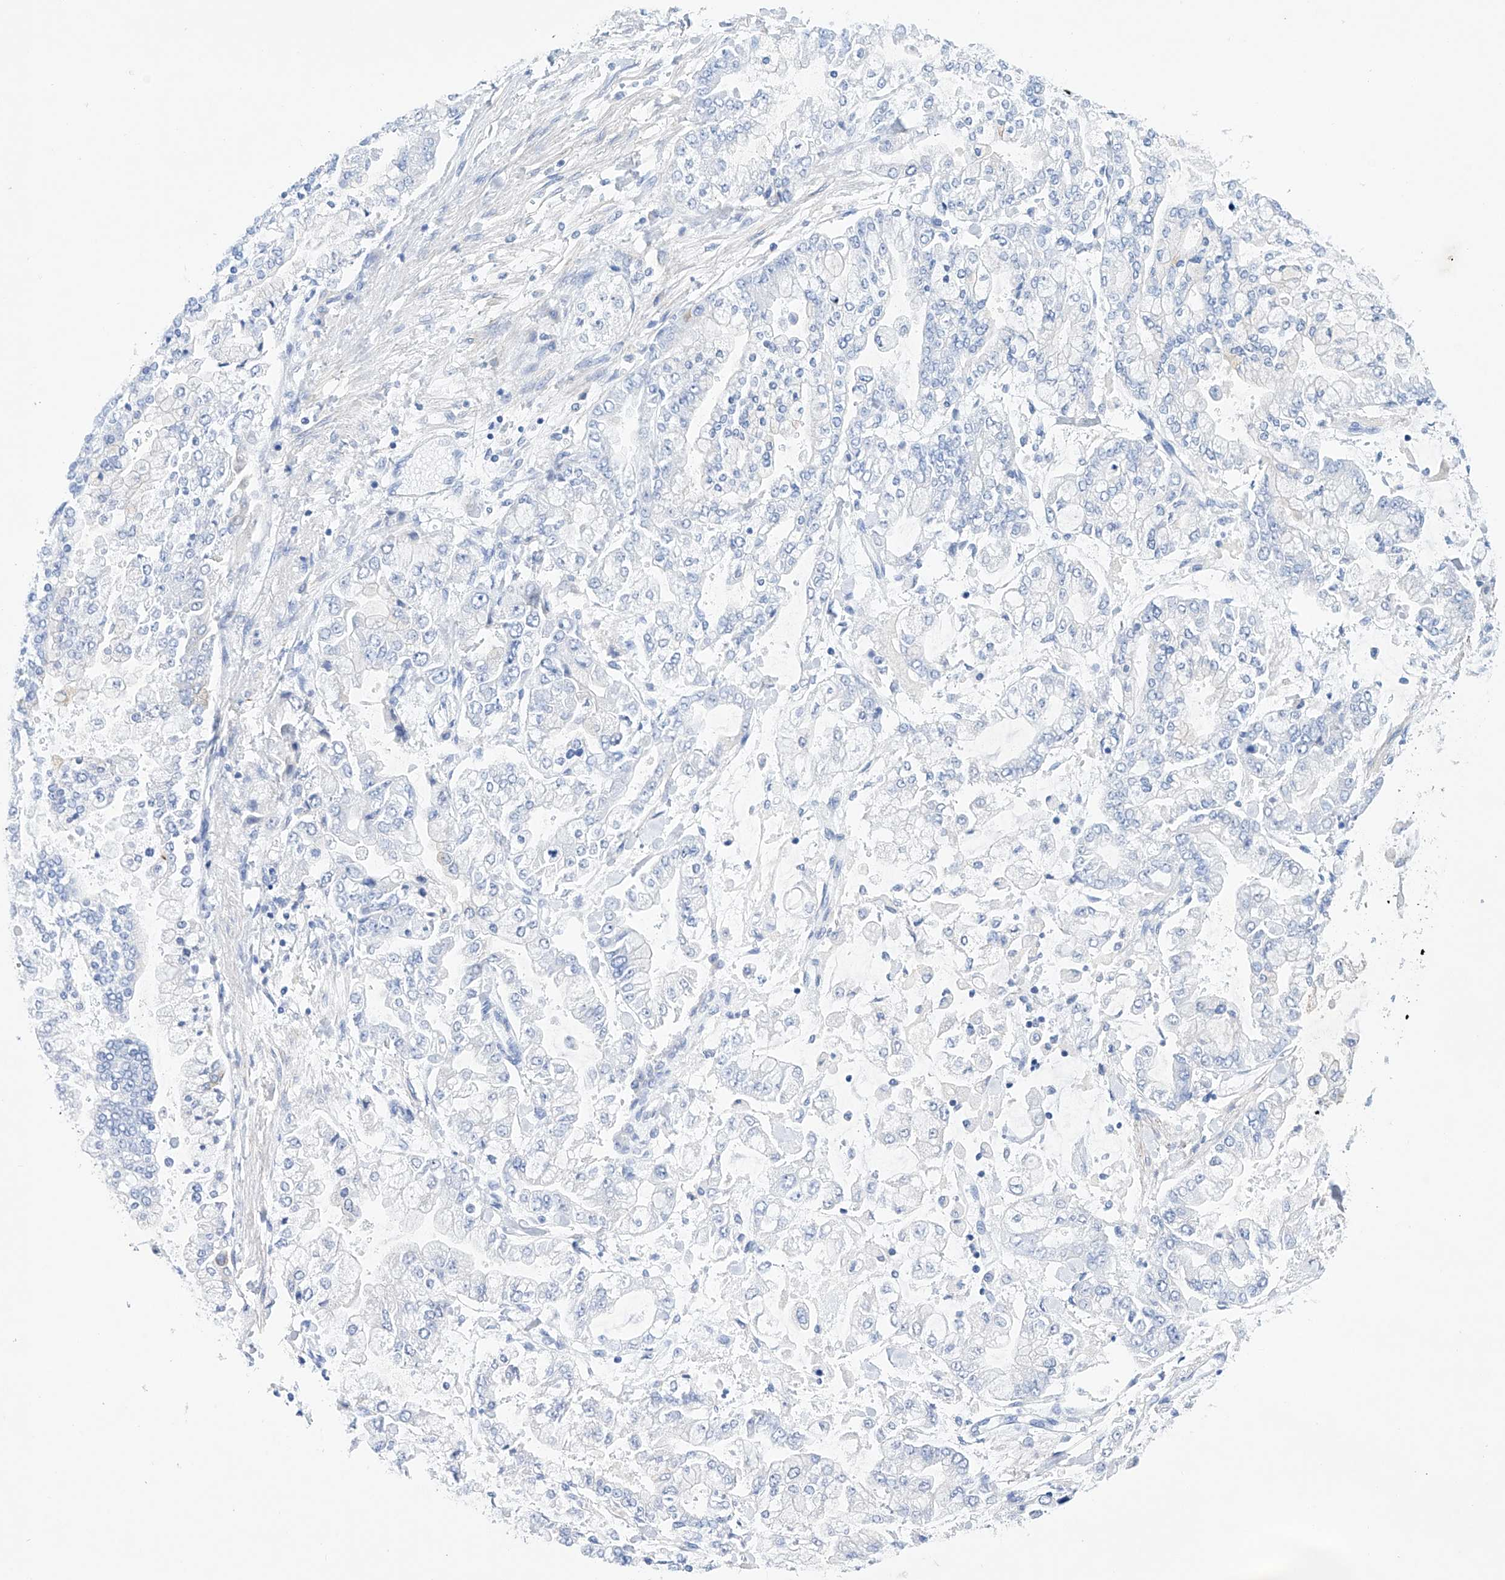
{"staining": {"intensity": "negative", "quantity": "none", "location": "none"}, "tissue": "stomach cancer", "cell_type": "Tumor cells", "image_type": "cancer", "snomed": [{"axis": "morphology", "description": "Normal tissue, NOS"}, {"axis": "morphology", "description": "Adenocarcinoma, NOS"}, {"axis": "topography", "description": "Stomach, upper"}, {"axis": "topography", "description": "Stomach"}], "caption": "Image shows no significant protein staining in tumor cells of stomach adenocarcinoma. The staining was performed using DAB (3,3'-diaminobenzidine) to visualize the protein expression in brown, while the nuclei were stained in blue with hematoxylin (Magnification: 20x).", "gene": "LURAP1", "patient": {"sex": "male", "age": 76}}